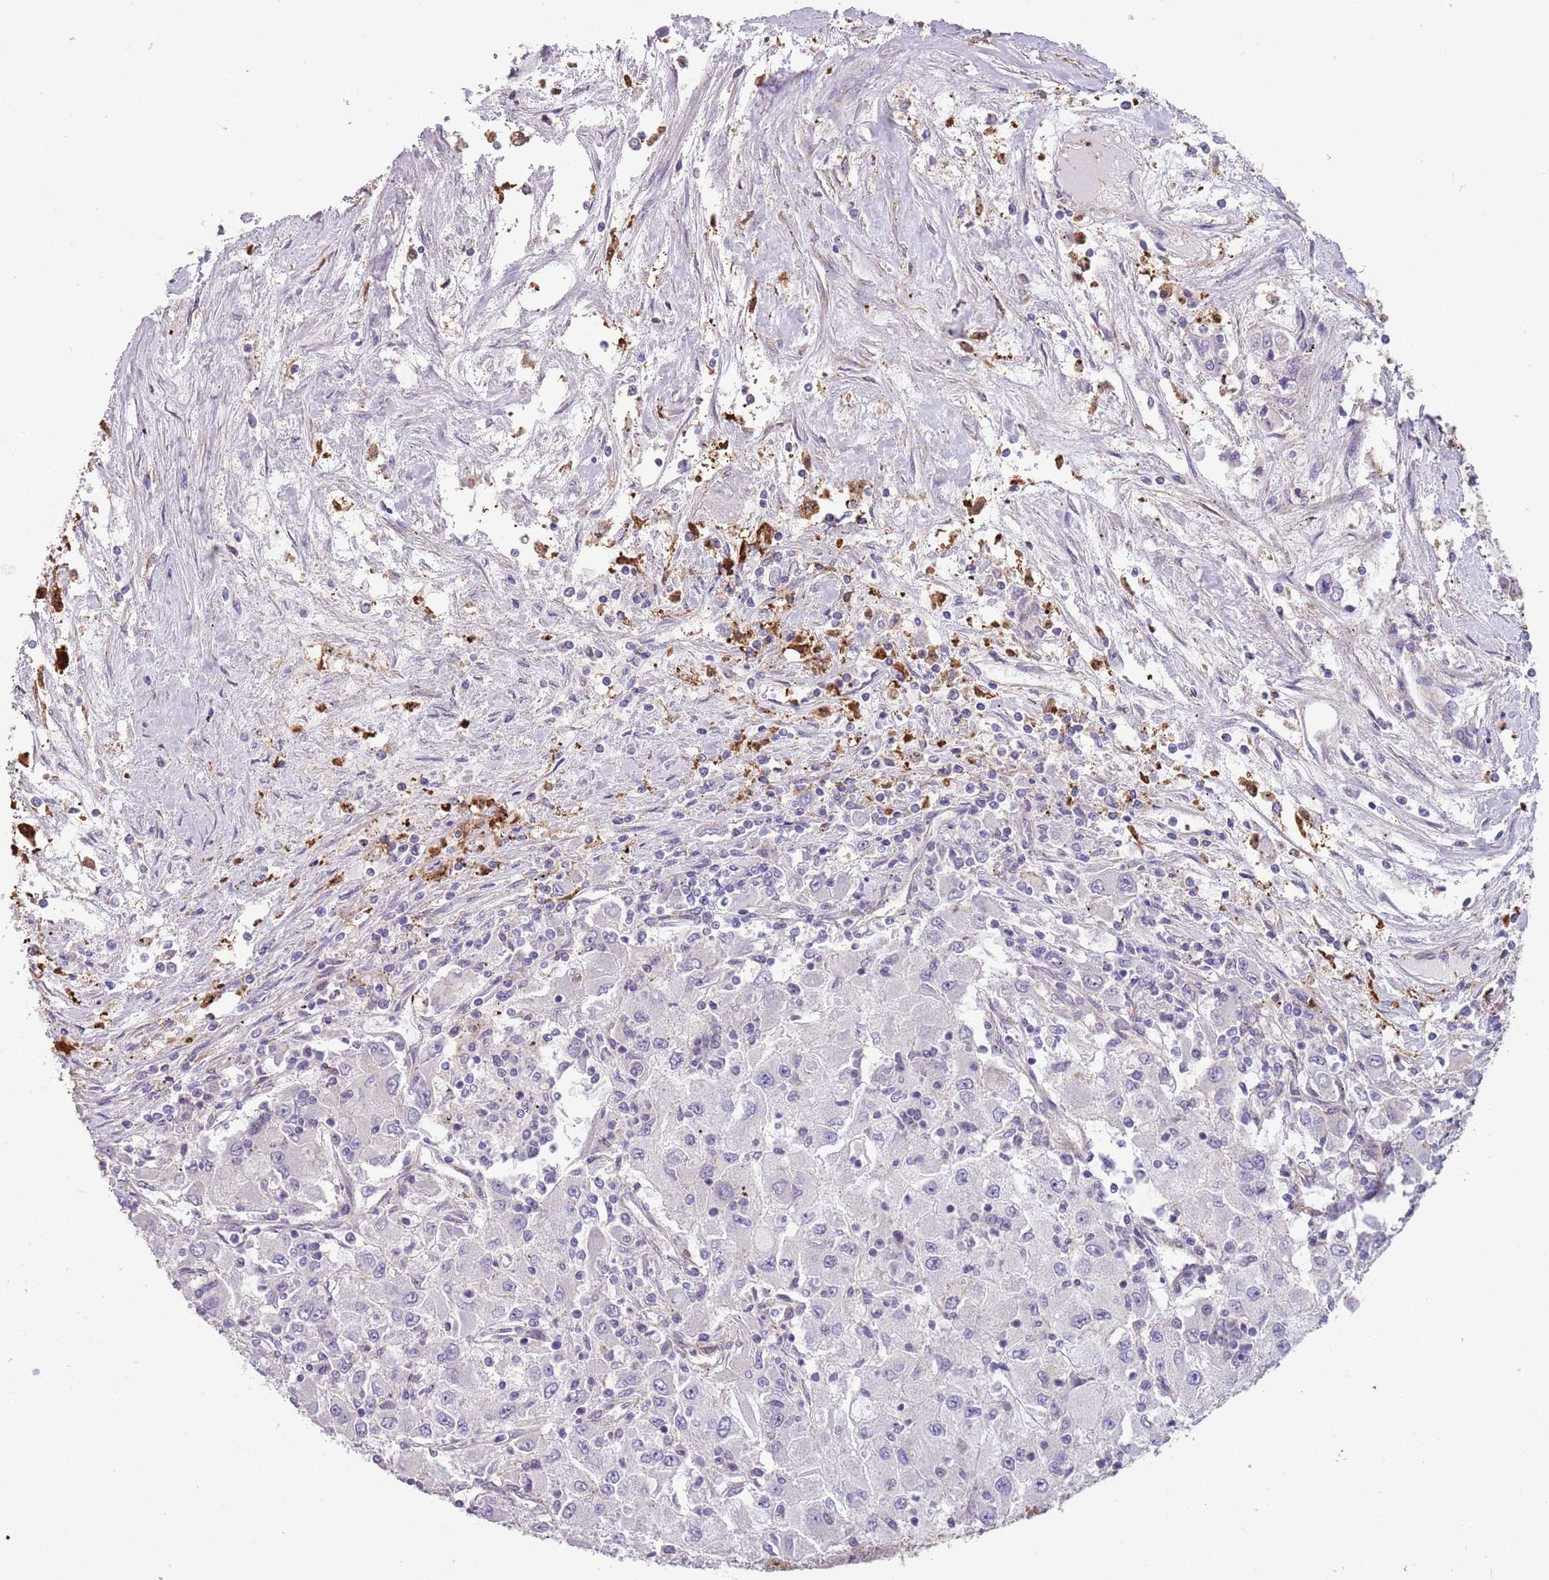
{"staining": {"intensity": "negative", "quantity": "none", "location": "none"}, "tissue": "renal cancer", "cell_type": "Tumor cells", "image_type": "cancer", "snomed": [{"axis": "morphology", "description": "Adenocarcinoma, NOS"}, {"axis": "topography", "description": "Kidney"}], "caption": "This is an immunohistochemistry histopathology image of adenocarcinoma (renal). There is no positivity in tumor cells.", "gene": "CREBZF", "patient": {"sex": "female", "age": 67}}